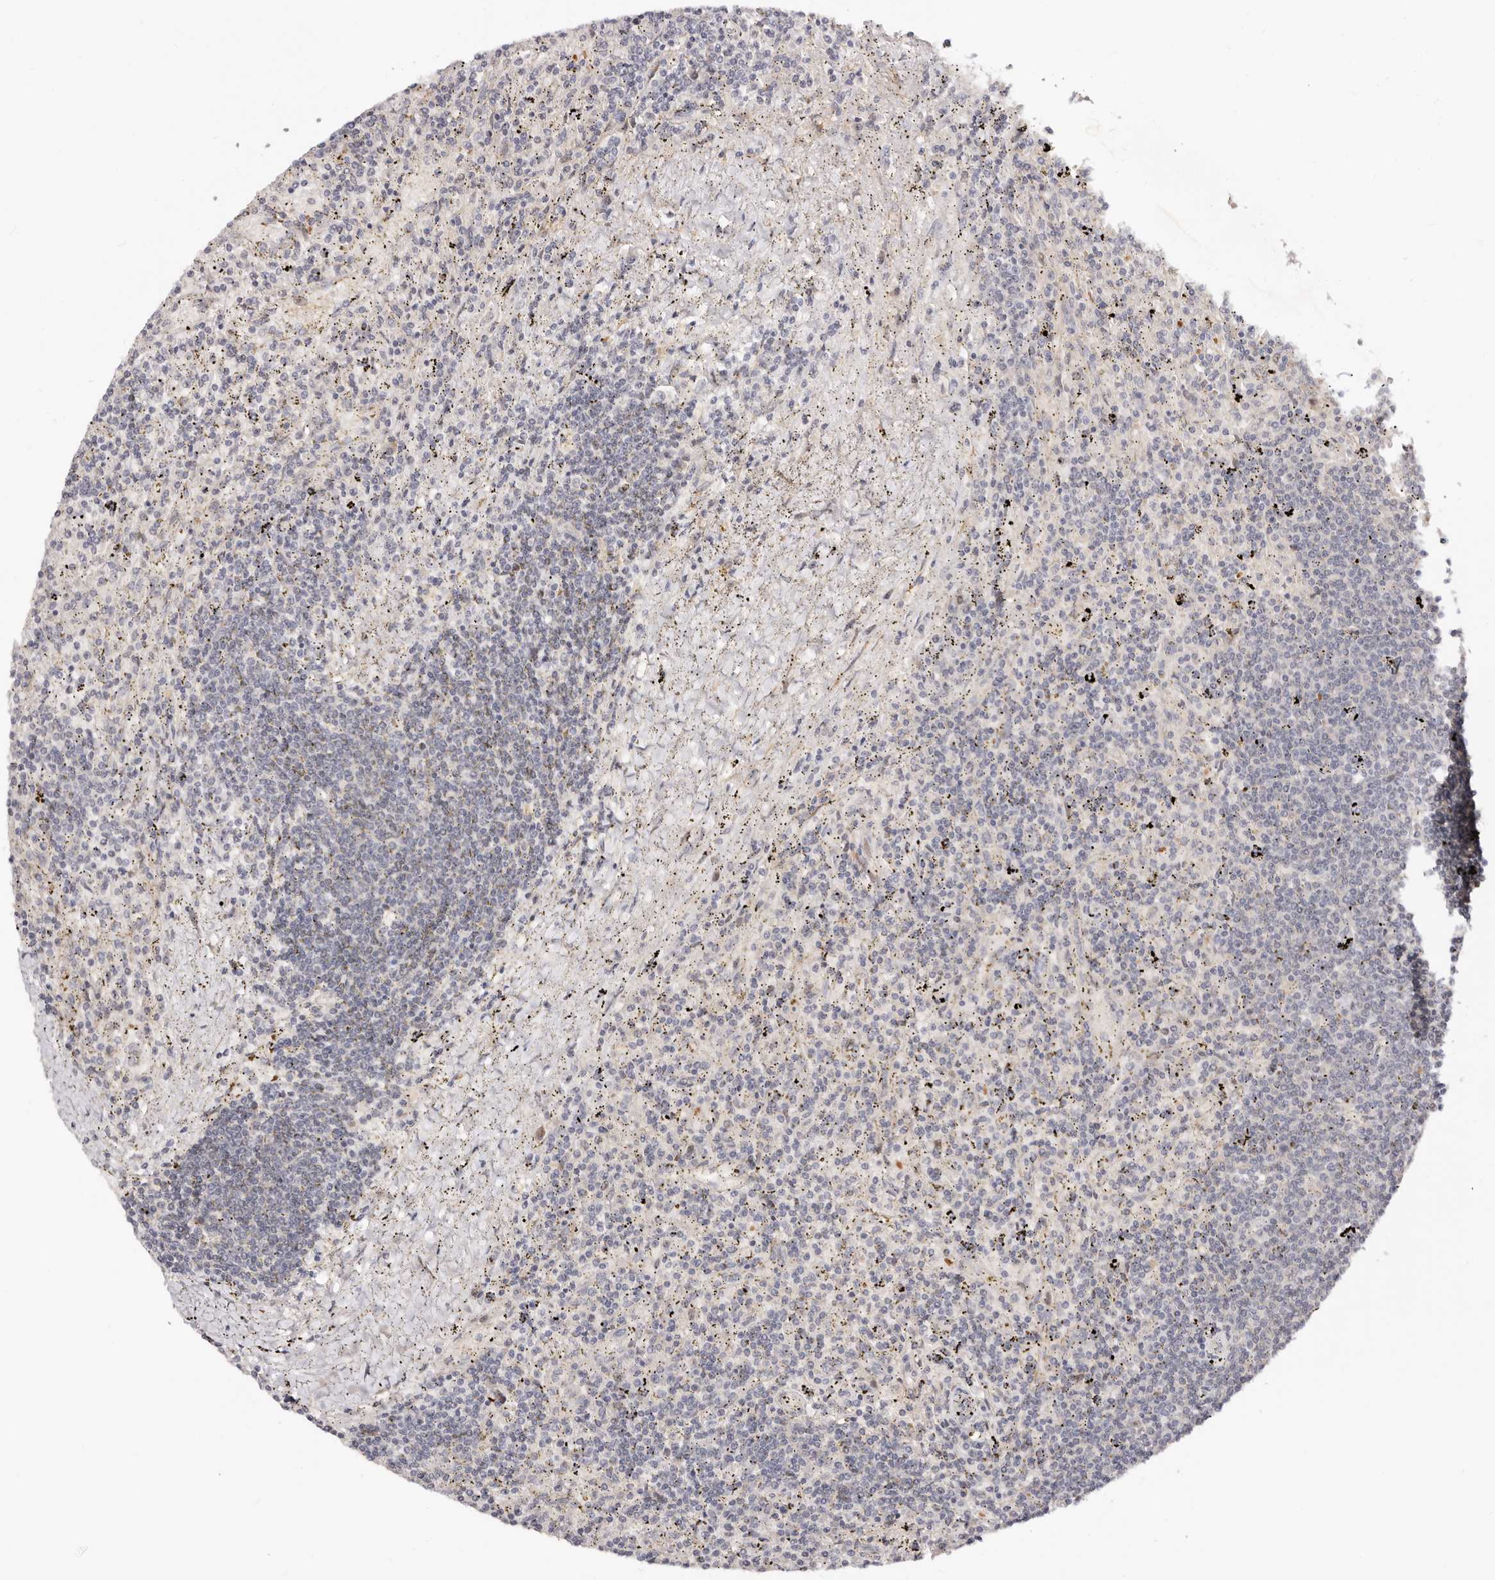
{"staining": {"intensity": "negative", "quantity": "none", "location": "none"}, "tissue": "lymphoma", "cell_type": "Tumor cells", "image_type": "cancer", "snomed": [{"axis": "morphology", "description": "Malignant lymphoma, non-Hodgkin's type, Low grade"}, {"axis": "topography", "description": "Spleen"}], "caption": "This is a histopathology image of IHC staining of low-grade malignant lymphoma, non-Hodgkin's type, which shows no positivity in tumor cells.", "gene": "ODF2L", "patient": {"sex": "male", "age": 76}}